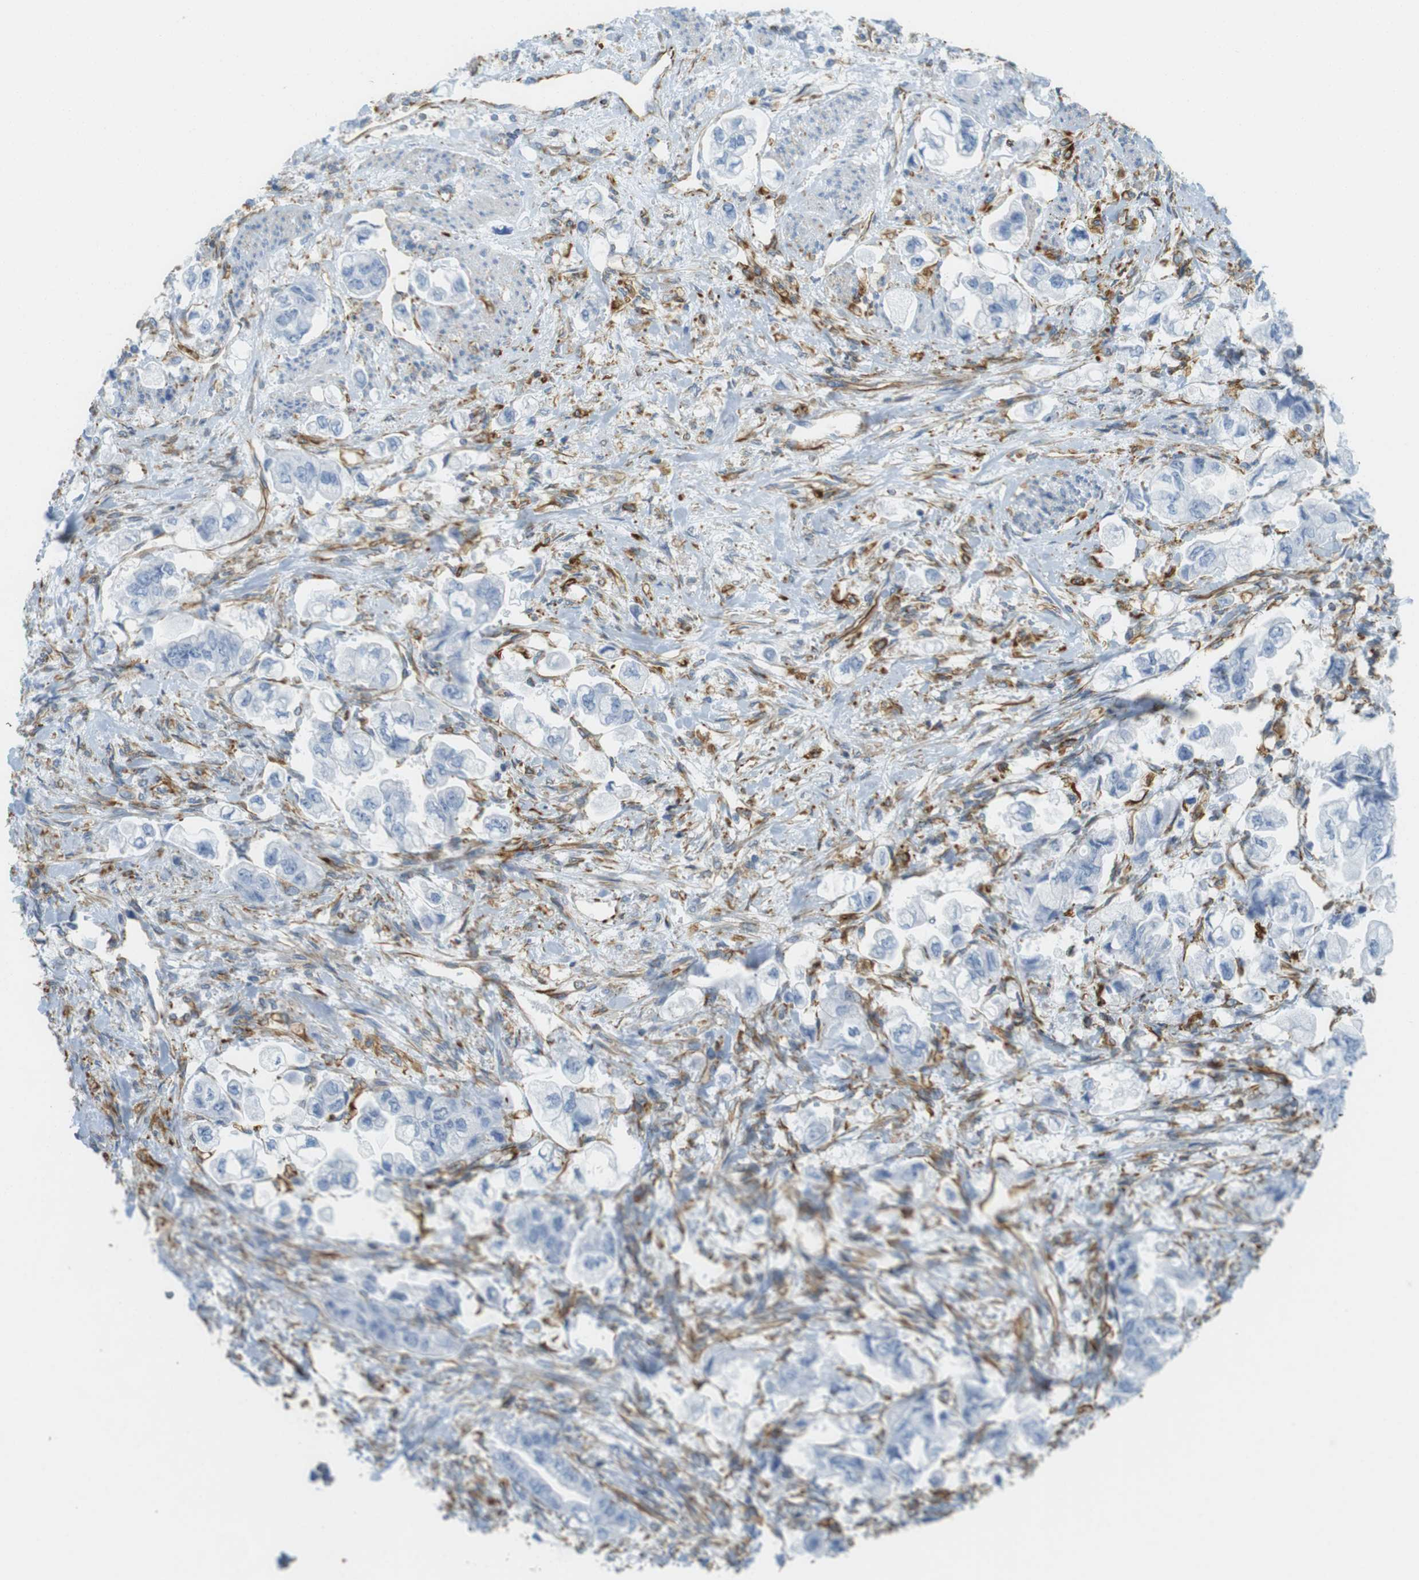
{"staining": {"intensity": "negative", "quantity": "none", "location": "none"}, "tissue": "stomach cancer", "cell_type": "Tumor cells", "image_type": "cancer", "snomed": [{"axis": "morphology", "description": "Normal tissue, NOS"}, {"axis": "morphology", "description": "Adenocarcinoma, NOS"}, {"axis": "topography", "description": "Stomach"}], "caption": "DAB (3,3'-diaminobenzidine) immunohistochemical staining of human stomach cancer shows no significant expression in tumor cells.", "gene": "MS4A10", "patient": {"sex": "male", "age": 62}}